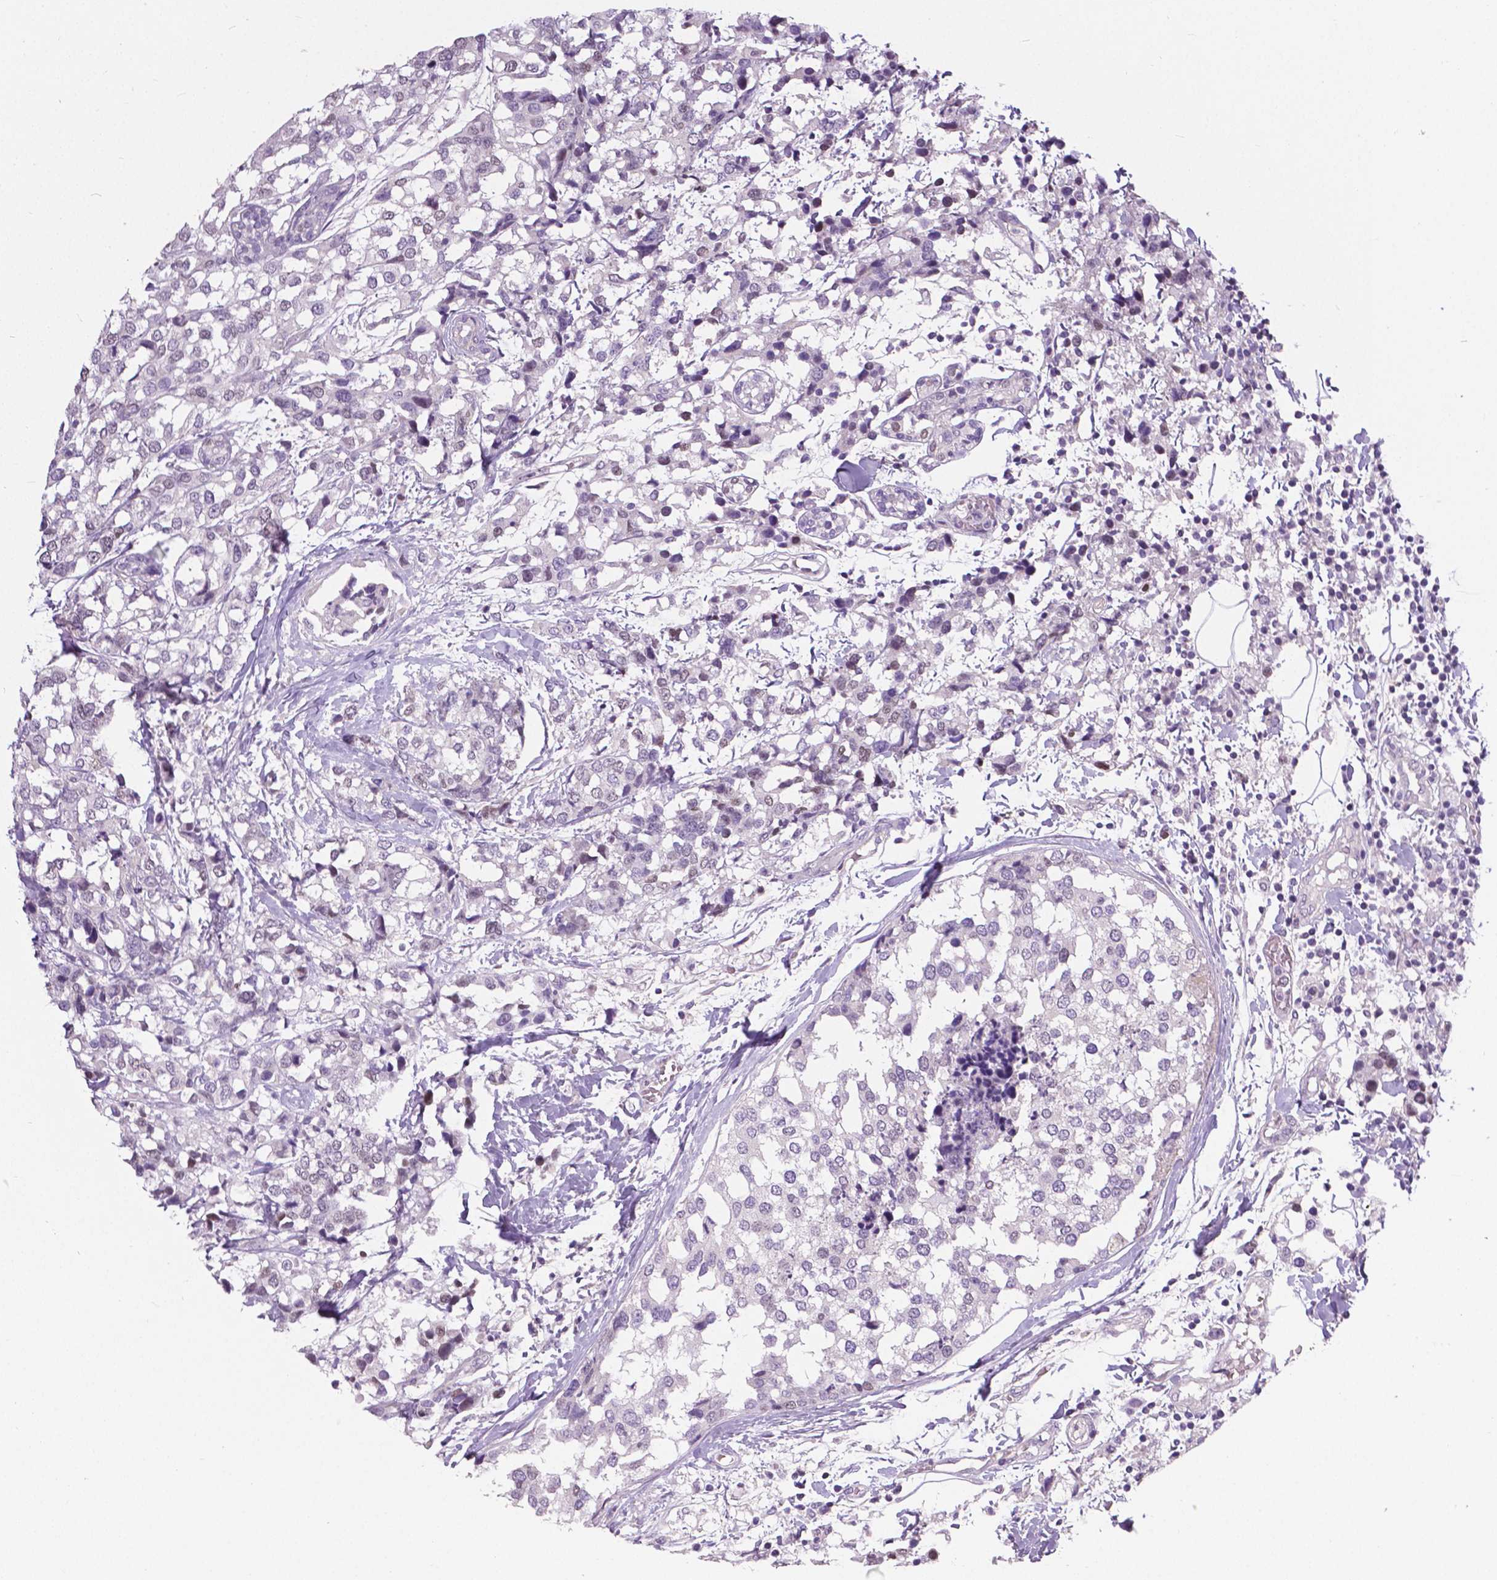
{"staining": {"intensity": "negative", "quantity": "none", "location": "none"}, "tissue": "breast cancer", "cell_type": "Tumor cells", "image_type": "cancer", "snomed": [{"axis": "morphology", "description": "Lobular carcinoma"}, {"axis": "topography", "description": "Breast"}], "caption": "Tumor cells show no significant expression in lobular carcinoma (breast). Brightfield microscopy of immunohistochemistry (IHC) stained with DAB (brown) and hematoxylin (blue), captured at high magnification.", "gene": "FOXA1", "patient": {"sex": "female", "age": 59}}